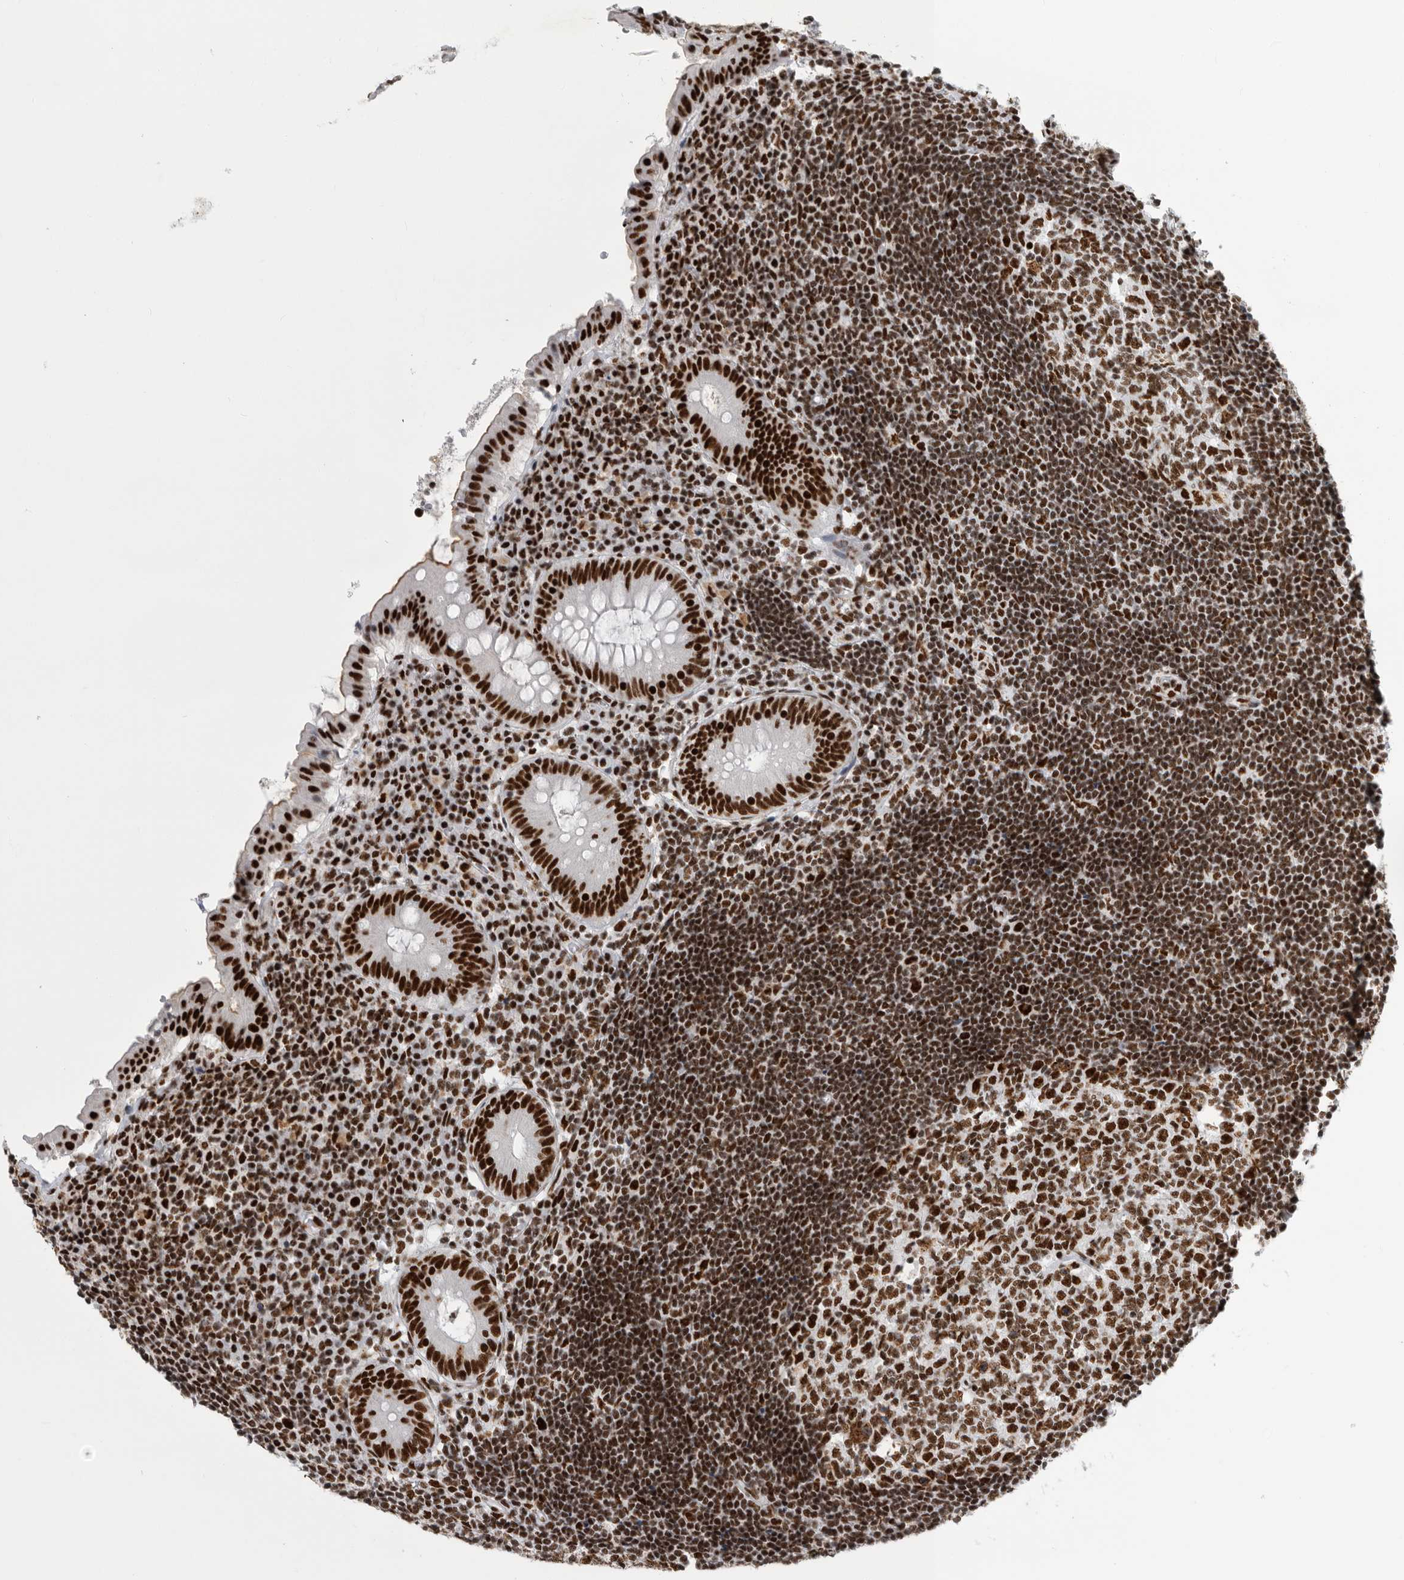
{"staining": {"intensity": "strong", "quantity": ">75%", "location": "nuclear"}, "tissue": "appendix", "cell_type": "Glandular cells", "image_type": "normal", "snomed": [{"axis": "morphology", "description": "Normal tissue, NOS"}, {"axis": "topography", "description": "Appendix"}], "caption": "The micrograph demonstrates staining of normal appendix, revealing strong nuclear protein positivity (brown color) within glandular cells. (Stains: DAB (3,3'-diaminobenzidine) in brown, nuclei in blue, Microscopy: brightfield microscopy at high magnification).", "gene": "BCLAF1", "patient": {"sex": "female", "age": 54}}